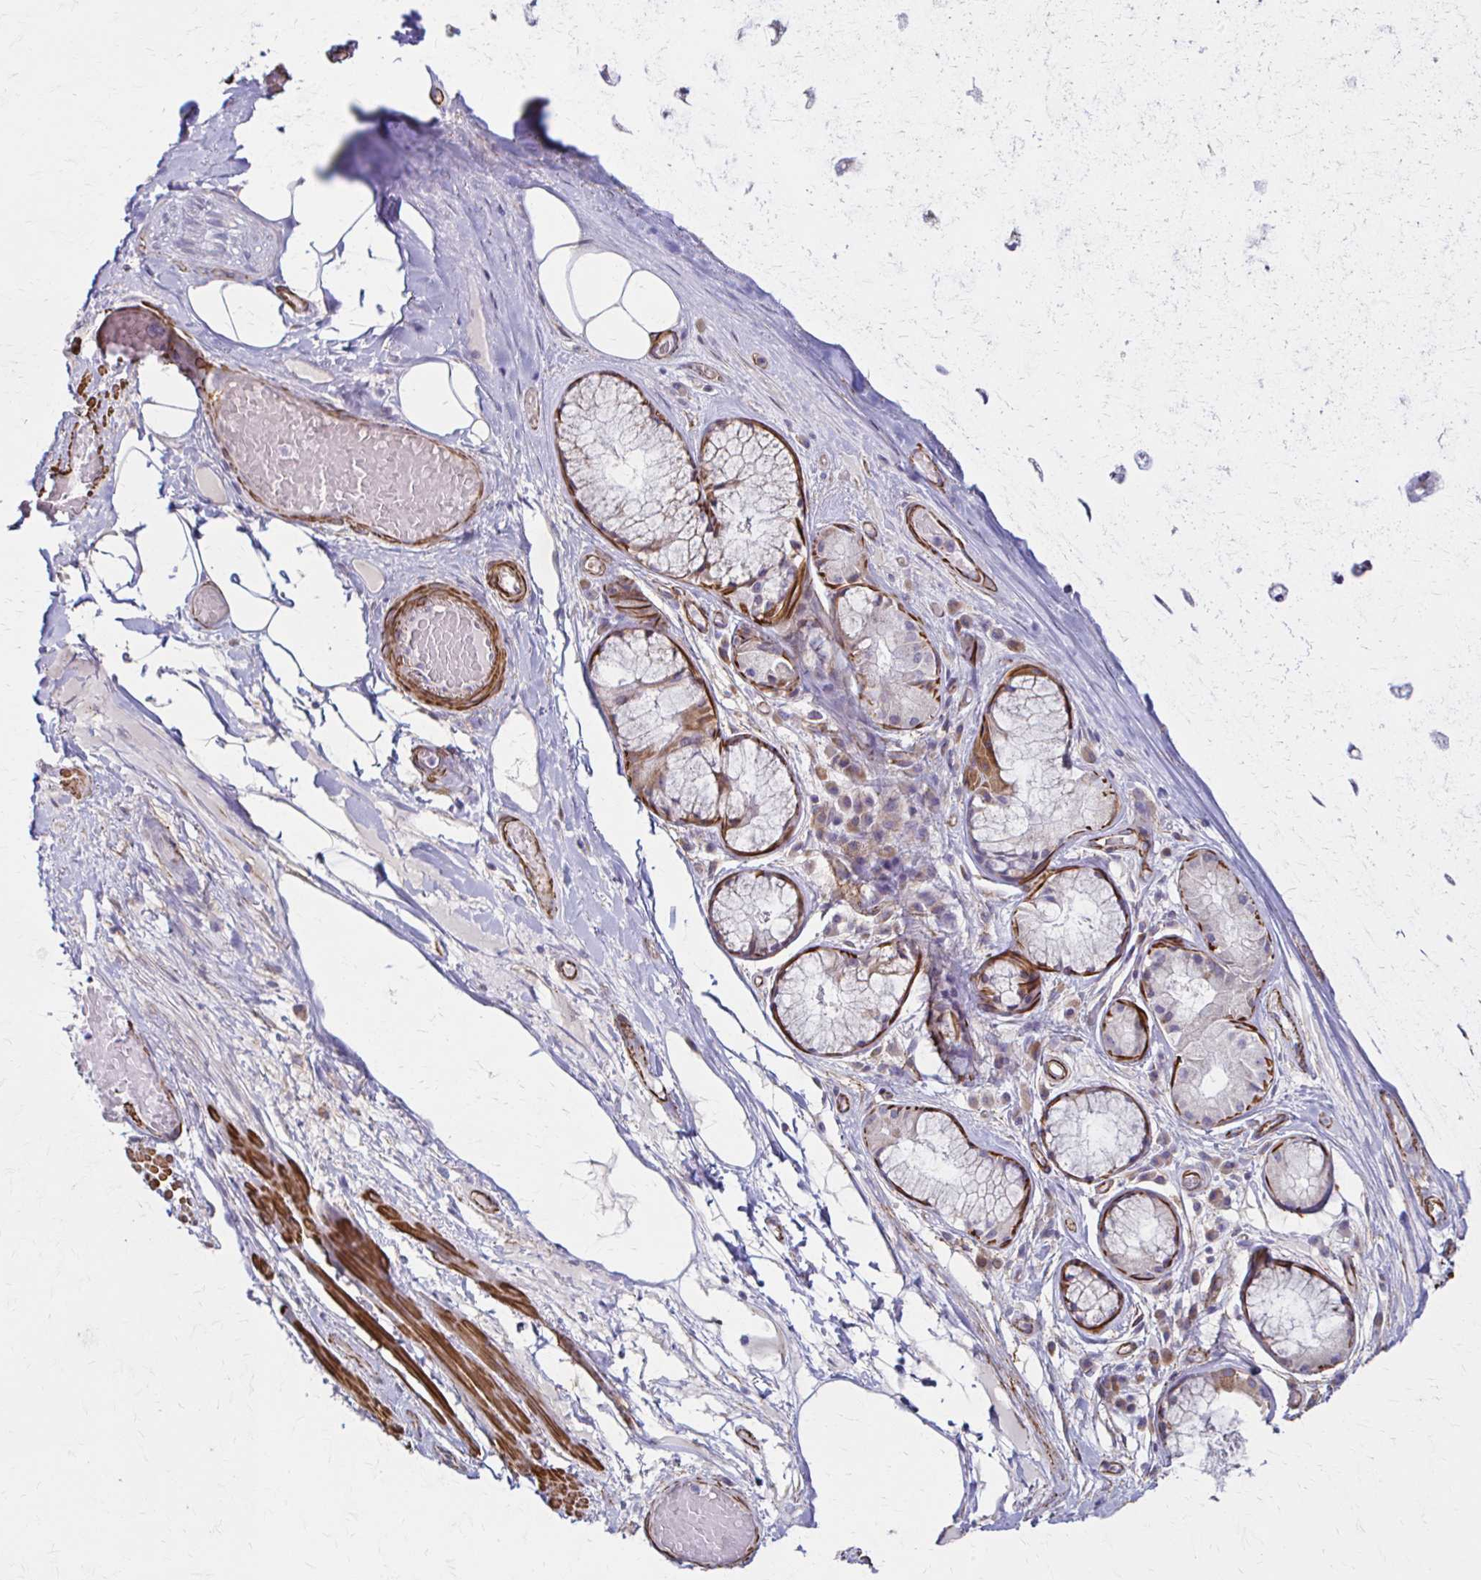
{"staining": {"intensity": "negative", "quantity": "none", "location": "none"}, "tissue": "adipose tissue", "cell_type": "Adipocytes", "image_type": "normal", "snomed": [{"axis": "morphology", "description": "Normal tissue, NOS"}, {"axis": "topography", "description": "Cartilage tissue"}, {"axis": "topography", "description": "Bronchus"}], "caption": "IHC of unremarkable adipose tissue reveals no expression in adipocytes.", "gene": "TIMMDC1", "patient": {"sex": "male", "age": 64}}